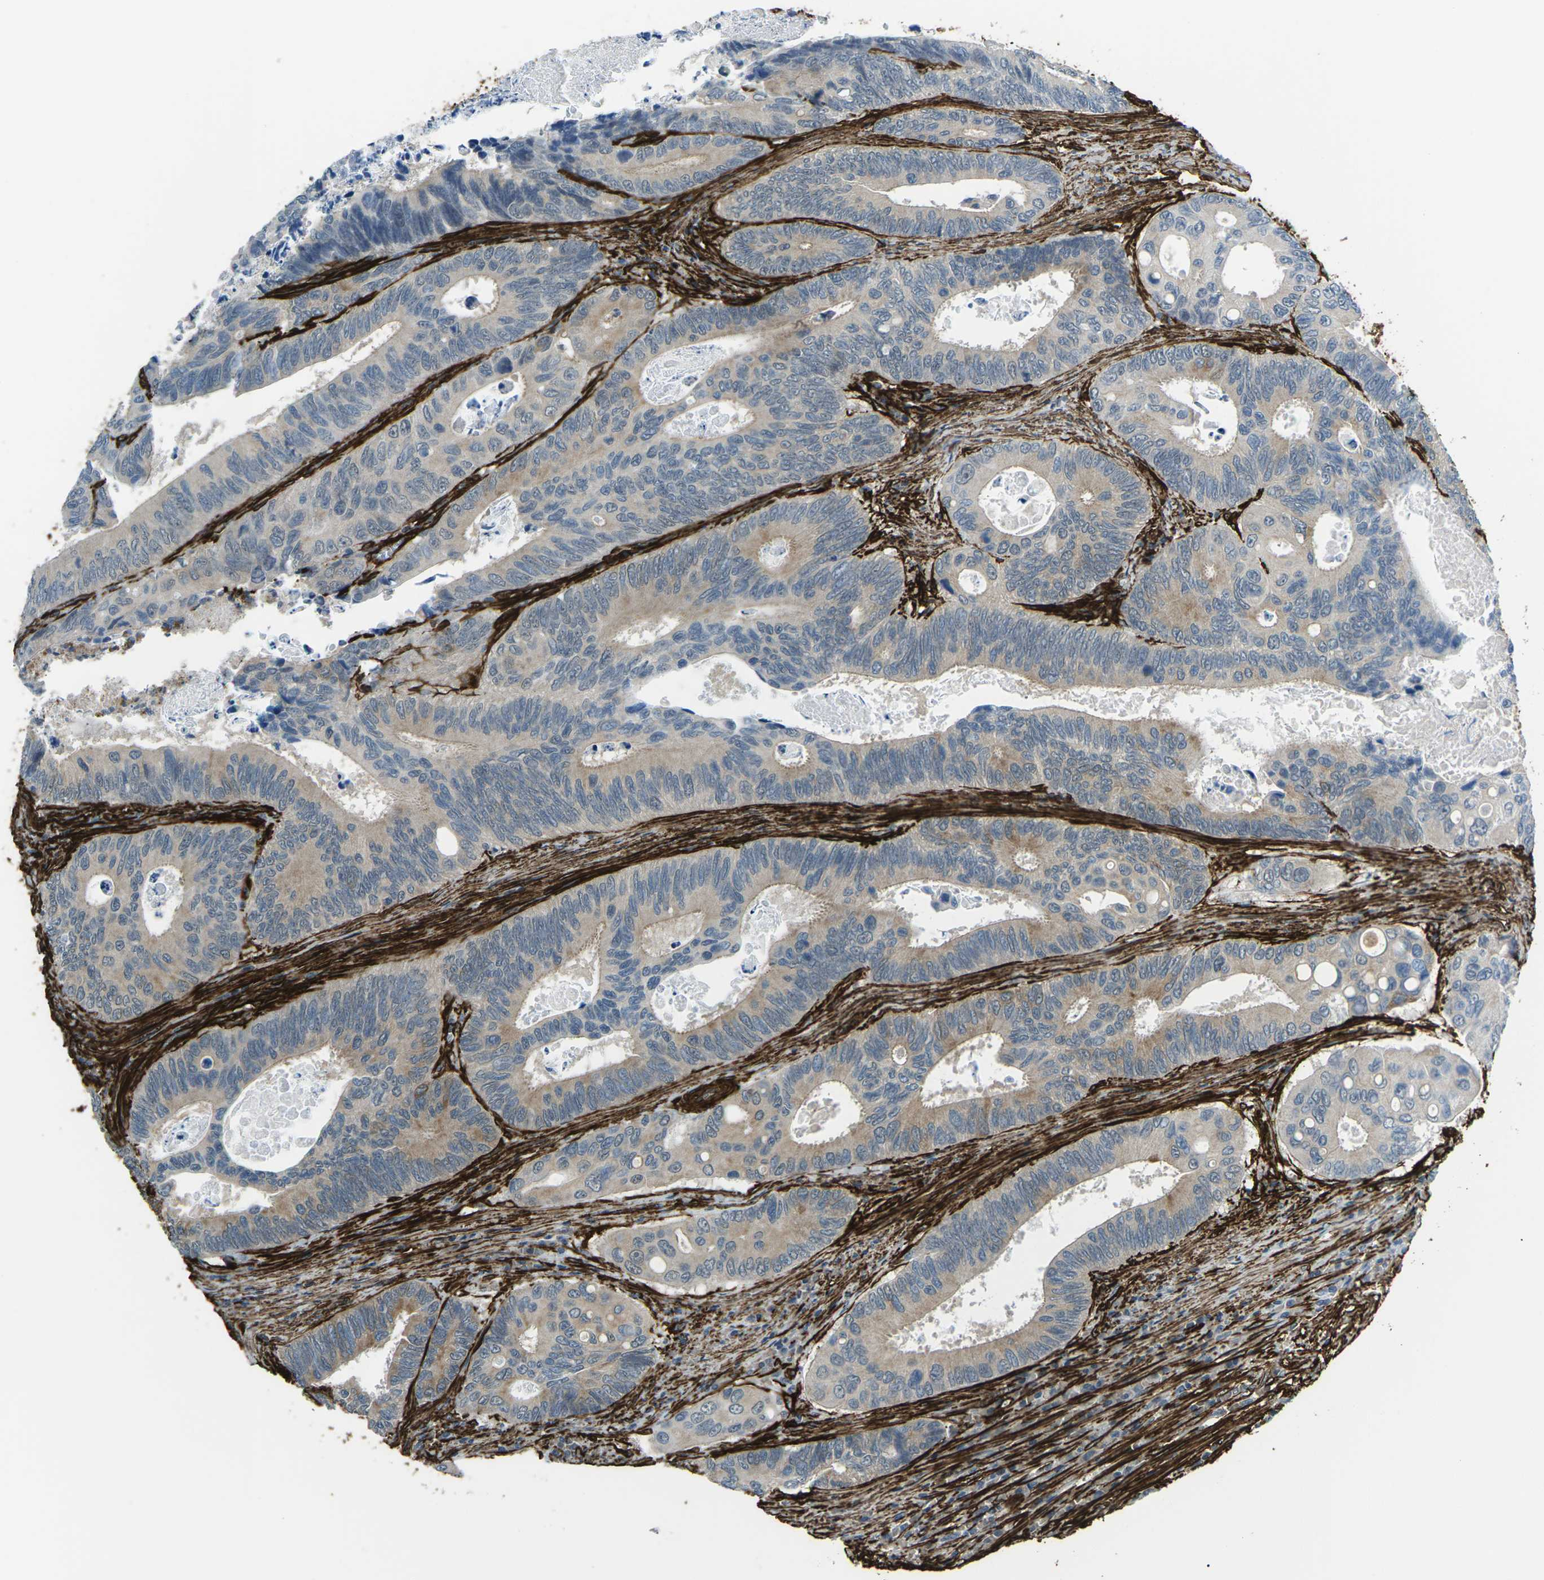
{"staining": {"intensity": "weak", "quantity": "25%-75%", "location": "cytoplasmic/membranous"}, "tissue": "colorectal cancer", "cell_type": "Tumor cells", "image_type": "cancer", "snomed": [{"axis": "morphology", "description": "Inflammation, NOS"}, {"axis": "morphology", "description": "Adenocarcinoma, NOS"}, {"axis": "topography", "description": "Colon"}], "caption": "Immunohistochemistry of adenocarcinoma (colorectal) reveals low levels of weak cytoplasmic/membranous expression in approximately 25%-75% of tumor cells.", "gene": "GRAMD1C", "patient": {"sex": "male", "age": 72}}